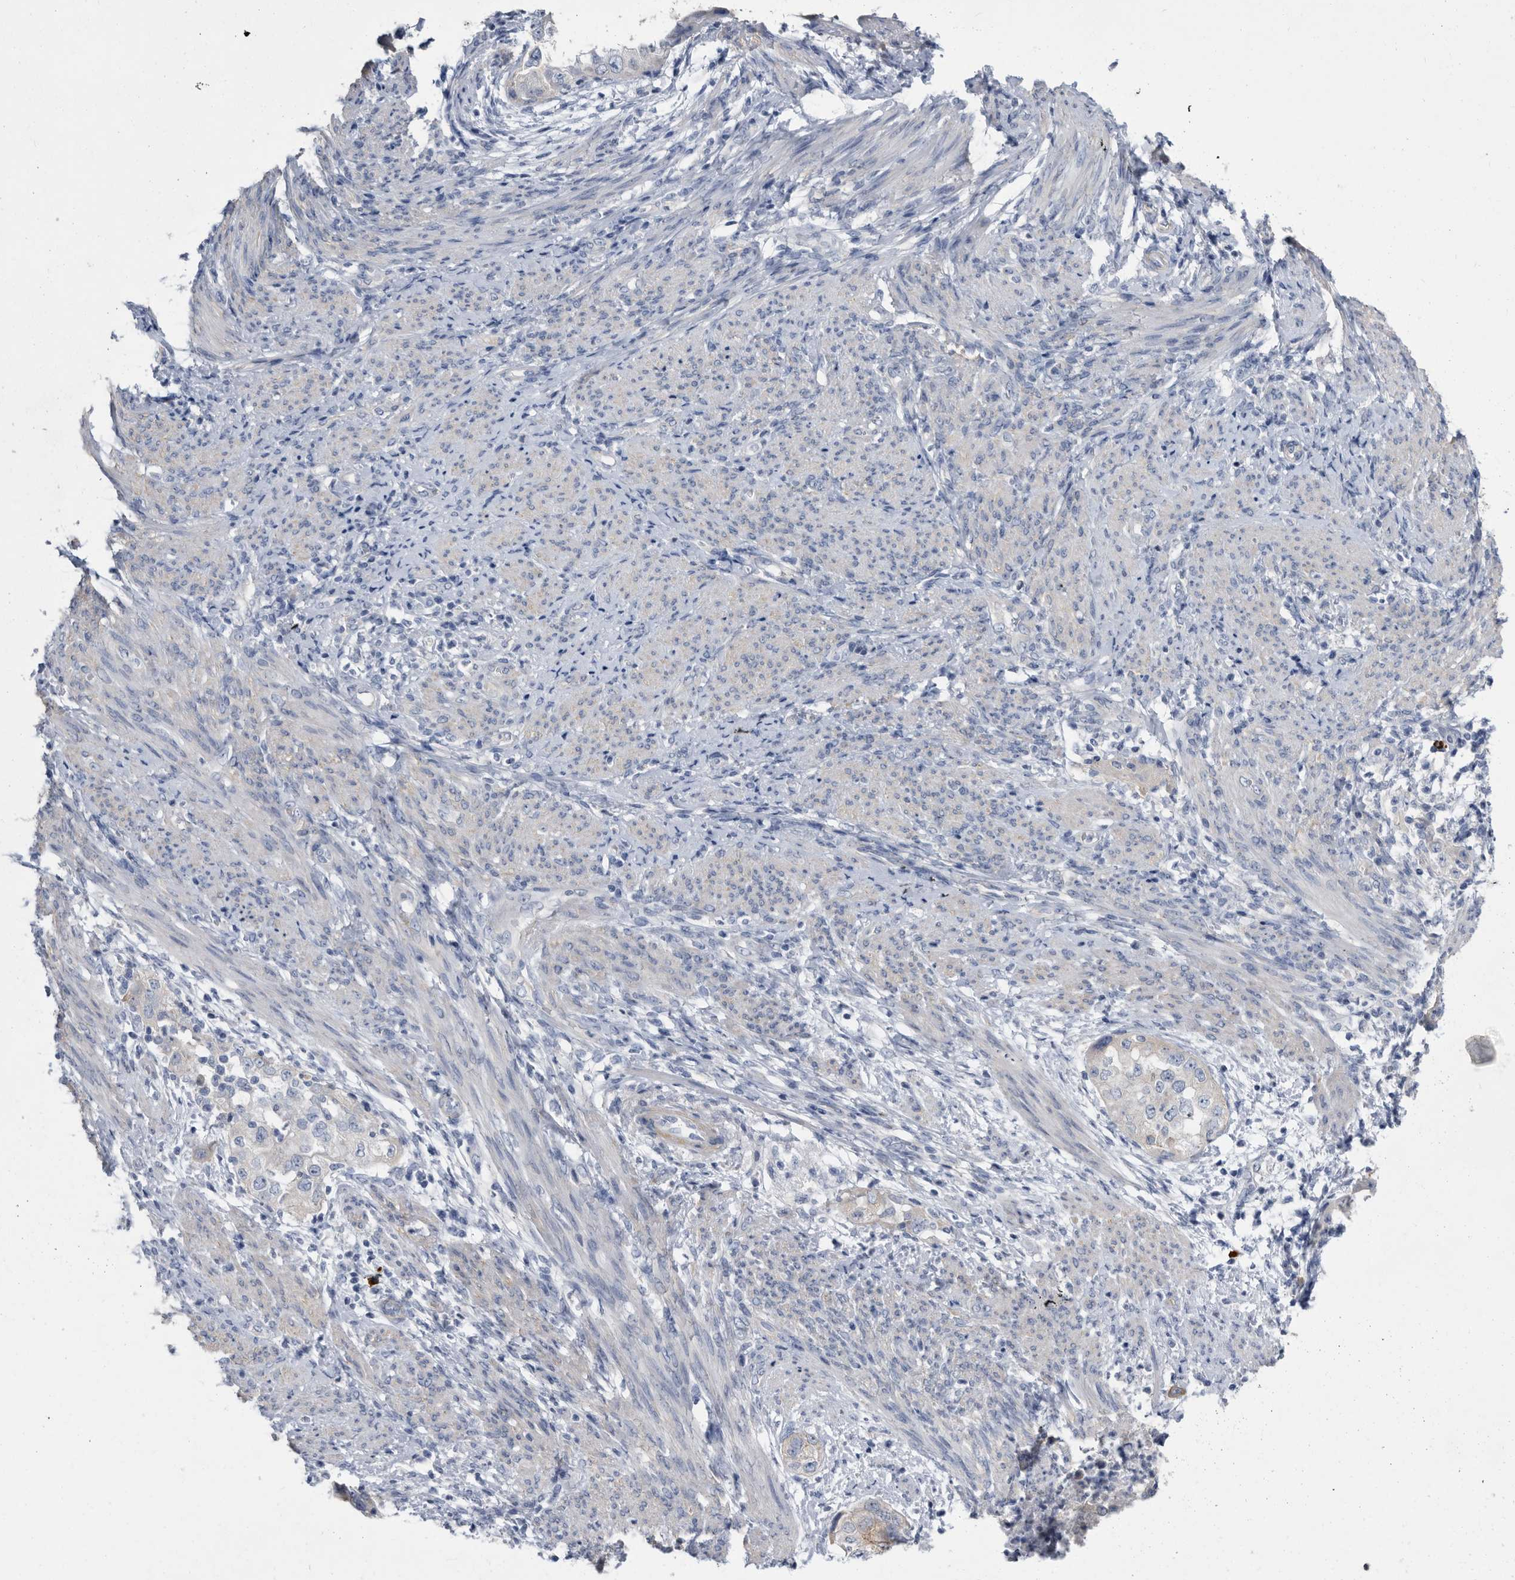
{"staining": {"intensity": "negative", "quantity": "none", "location": "none"}, "tissue": "endometrial cancer", "cell_type": "Tumor cells", "image_type": "cancer", "snomed": [{"axis": "morphology", "description": "Adenocarcinoma, NOS"}, {"axis": "topography", "description": "Endometrium"}], "caption": "An immunohistochemistry (IHC) image of adenocarcinoma (endometrial) is shown. There is no staining in tumor cells of adenocarcinoma (endometrial).", "gene": "BTBD6", "patient": {"sex": "female", "age": 85}}